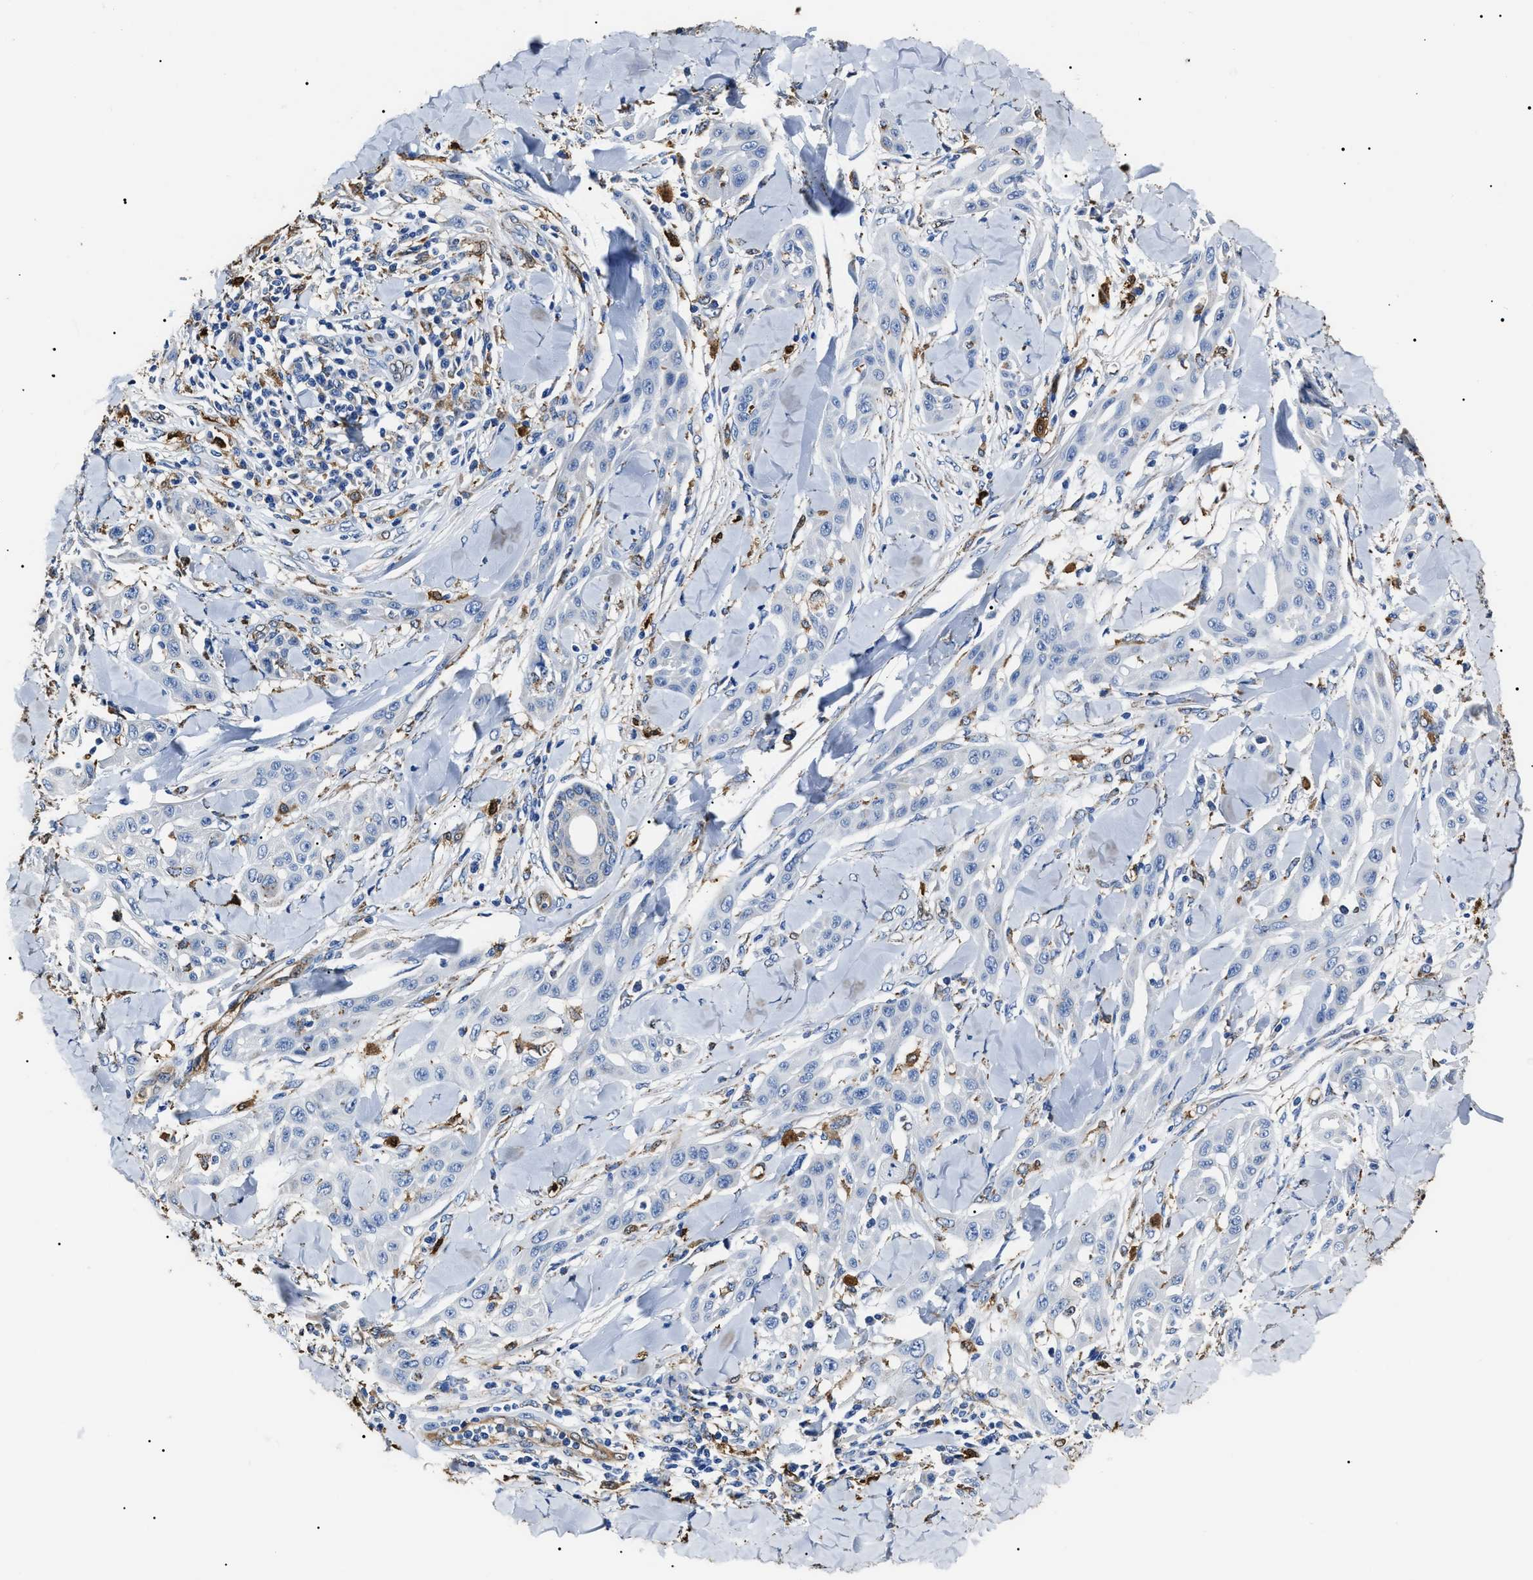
{"staining": {"intensity": "negative", "quantity": "none", "location": "none"}, "tissue": "skin cancer", "cell_type": "Tumor cells", "image_type": "cancer", "snomed": [{"axis": "morphology", "description": "Squamous cell carcinoma, NOS"}, {"axis": "topography", "description": "Skin"}], "caption": "The photomicrograph shows no significant positivity in tumor cells of squamous cell carcinoma (skin).", "gene": "ALDH1A1", "patient": {"sex": "male", "age": 24}}